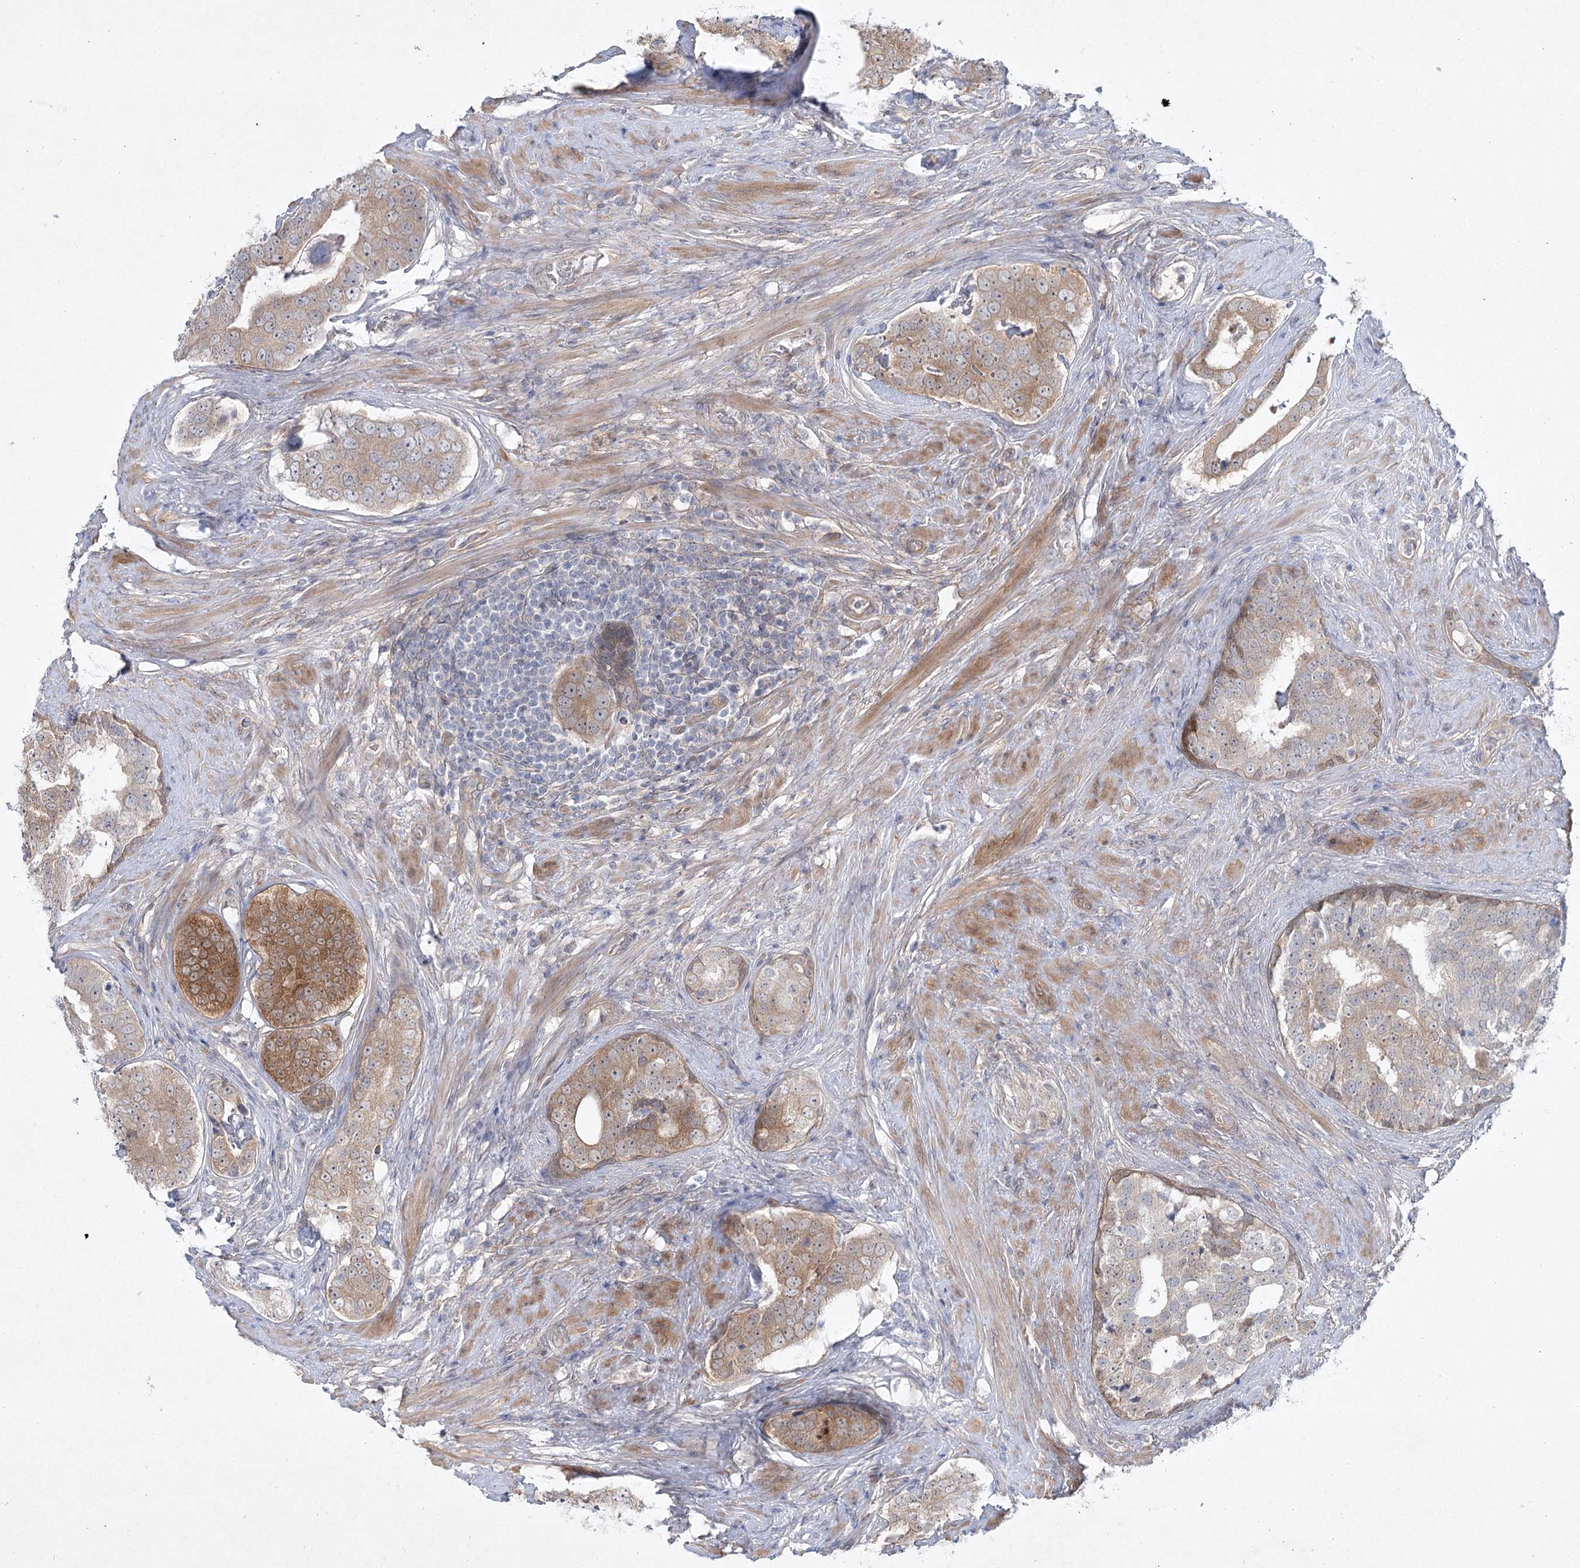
{"staining": {"intensity": "moderate", "quantity": ">75%", "location": "cytoplasmic/membranous,nuclear"}, "tissue": "prostate cancer", "cell_type": "Tumor cells", "image_type": "cancer", "snomed": [{"axis": "morphology", "description": "Adenocarcinoma, High grade"}, {"axis": "topography", "description": "Prostate"}], "caption": "DAB (3,3'-diaminobenzidine) immunohistochemical staining of prostate adenocarcinoma (high-grade) shows moderate cytoplasmic/membranous and nuclear protein positivity in about >75% of tumor cells.", "gene": "AAMDC", "patient": {"sex": "male", "age": 56}}